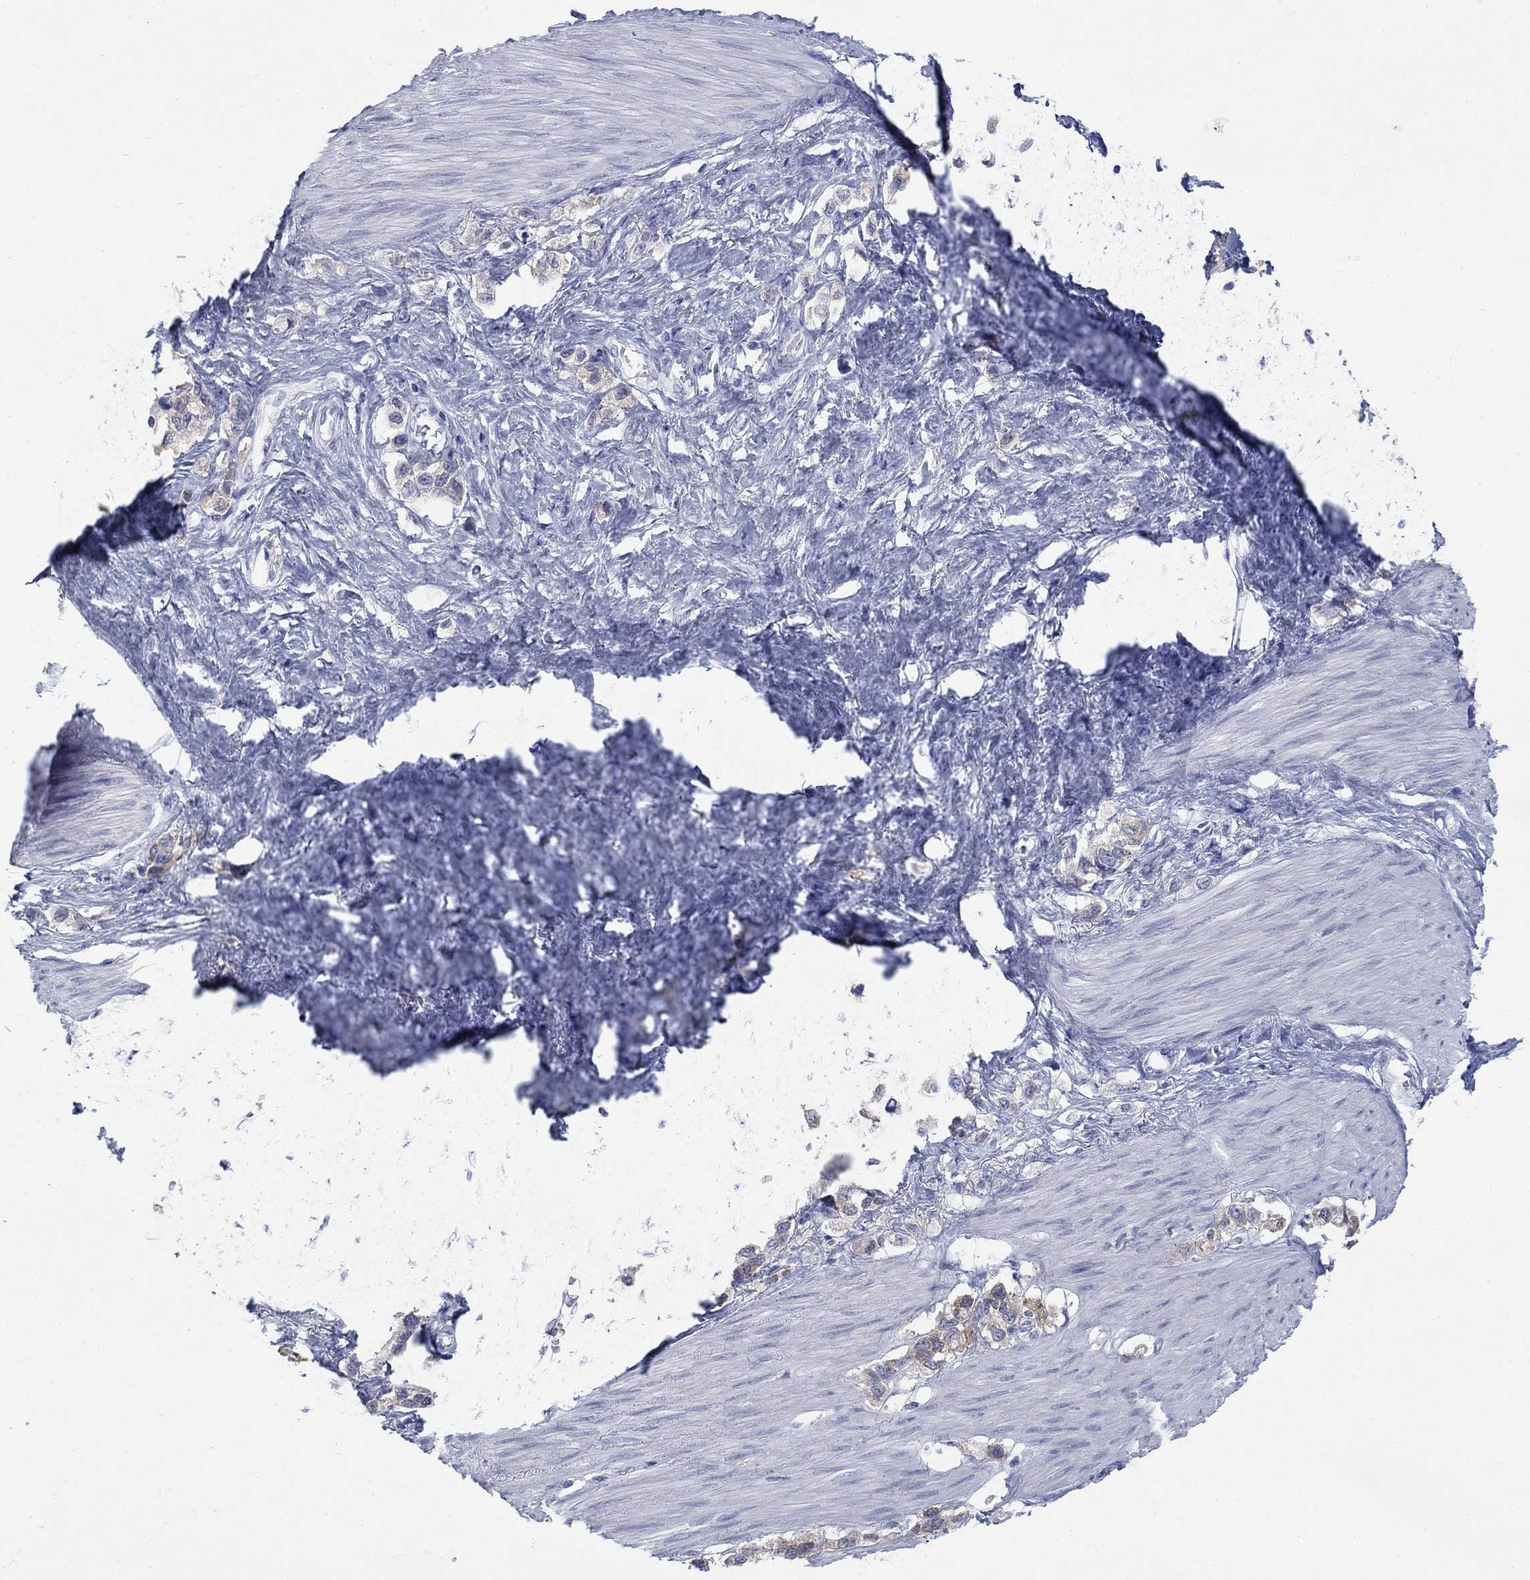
{"staining": {"intensity": "moderate", "quantity": "<25%", "location": "cytoplasmic/membranous"}, "tissue": "stomach cancer", "cell_type": "Tumor cells", "image_type": "cancer", "snomed": [{"axis": "morphology", "description": "Normal tissue, NOS"}, {"axis": "morphology", "description": "Adenocarcinoma, NOS"}, {"axis": "morphology", "description": "Adenocarcinoma, High grade"}, {"axis": "topography", "description": "Stomach, upper"}, {"axis": "topography", "description": "Stomach"}], "caption": "A brown stain shows moderate cytoplasmic/membranous staining of a protein in human stomach high-grade adenocarcinoma tumor cells. (DAB (3,3'-diaminobenzidine) IHC, brown staining for protein, blue staining for nuclei).", "gene": "IGF2BP3", "patient": {"sex": "female", "age": 65}}